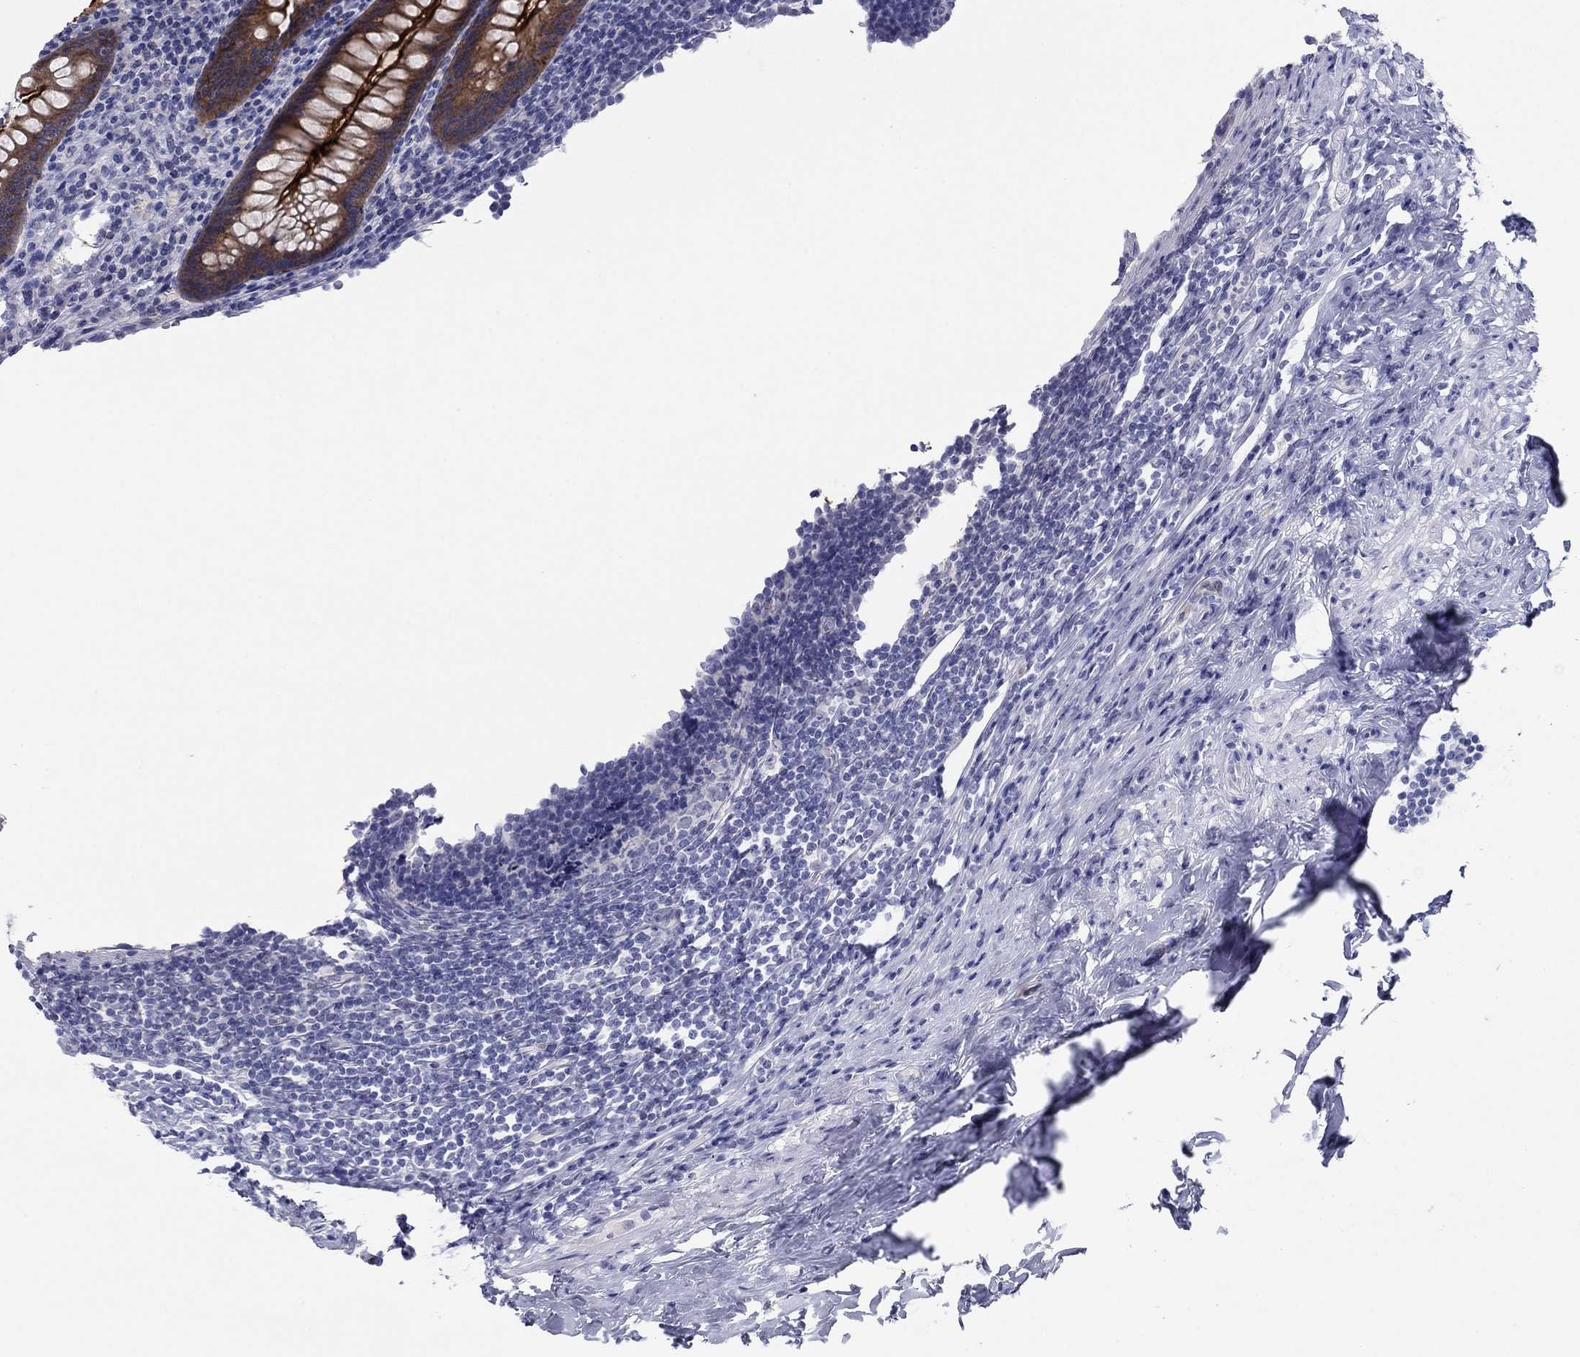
{"staining": {"intensity": "strong", "quantity": ">75%", "location": "cytoplasmic/membranous"}, "tissue": "appendix", "cell_type": "Glandular cells", "image_type": "normal", "snomed": [{"axis": "morphology", "description": "Normal tissue, NOS"}, {"axis": "topography", "description": "Appendix"}], "caption": "A high-resolution photomicrograph shows IHC staining of unremarkable appendix, which shows strong cytoplasmic/membranous positivity in approximately >75% of glandular cells.", "gene": "PLS1", "patient": {"sex": "male", "age": 47}}